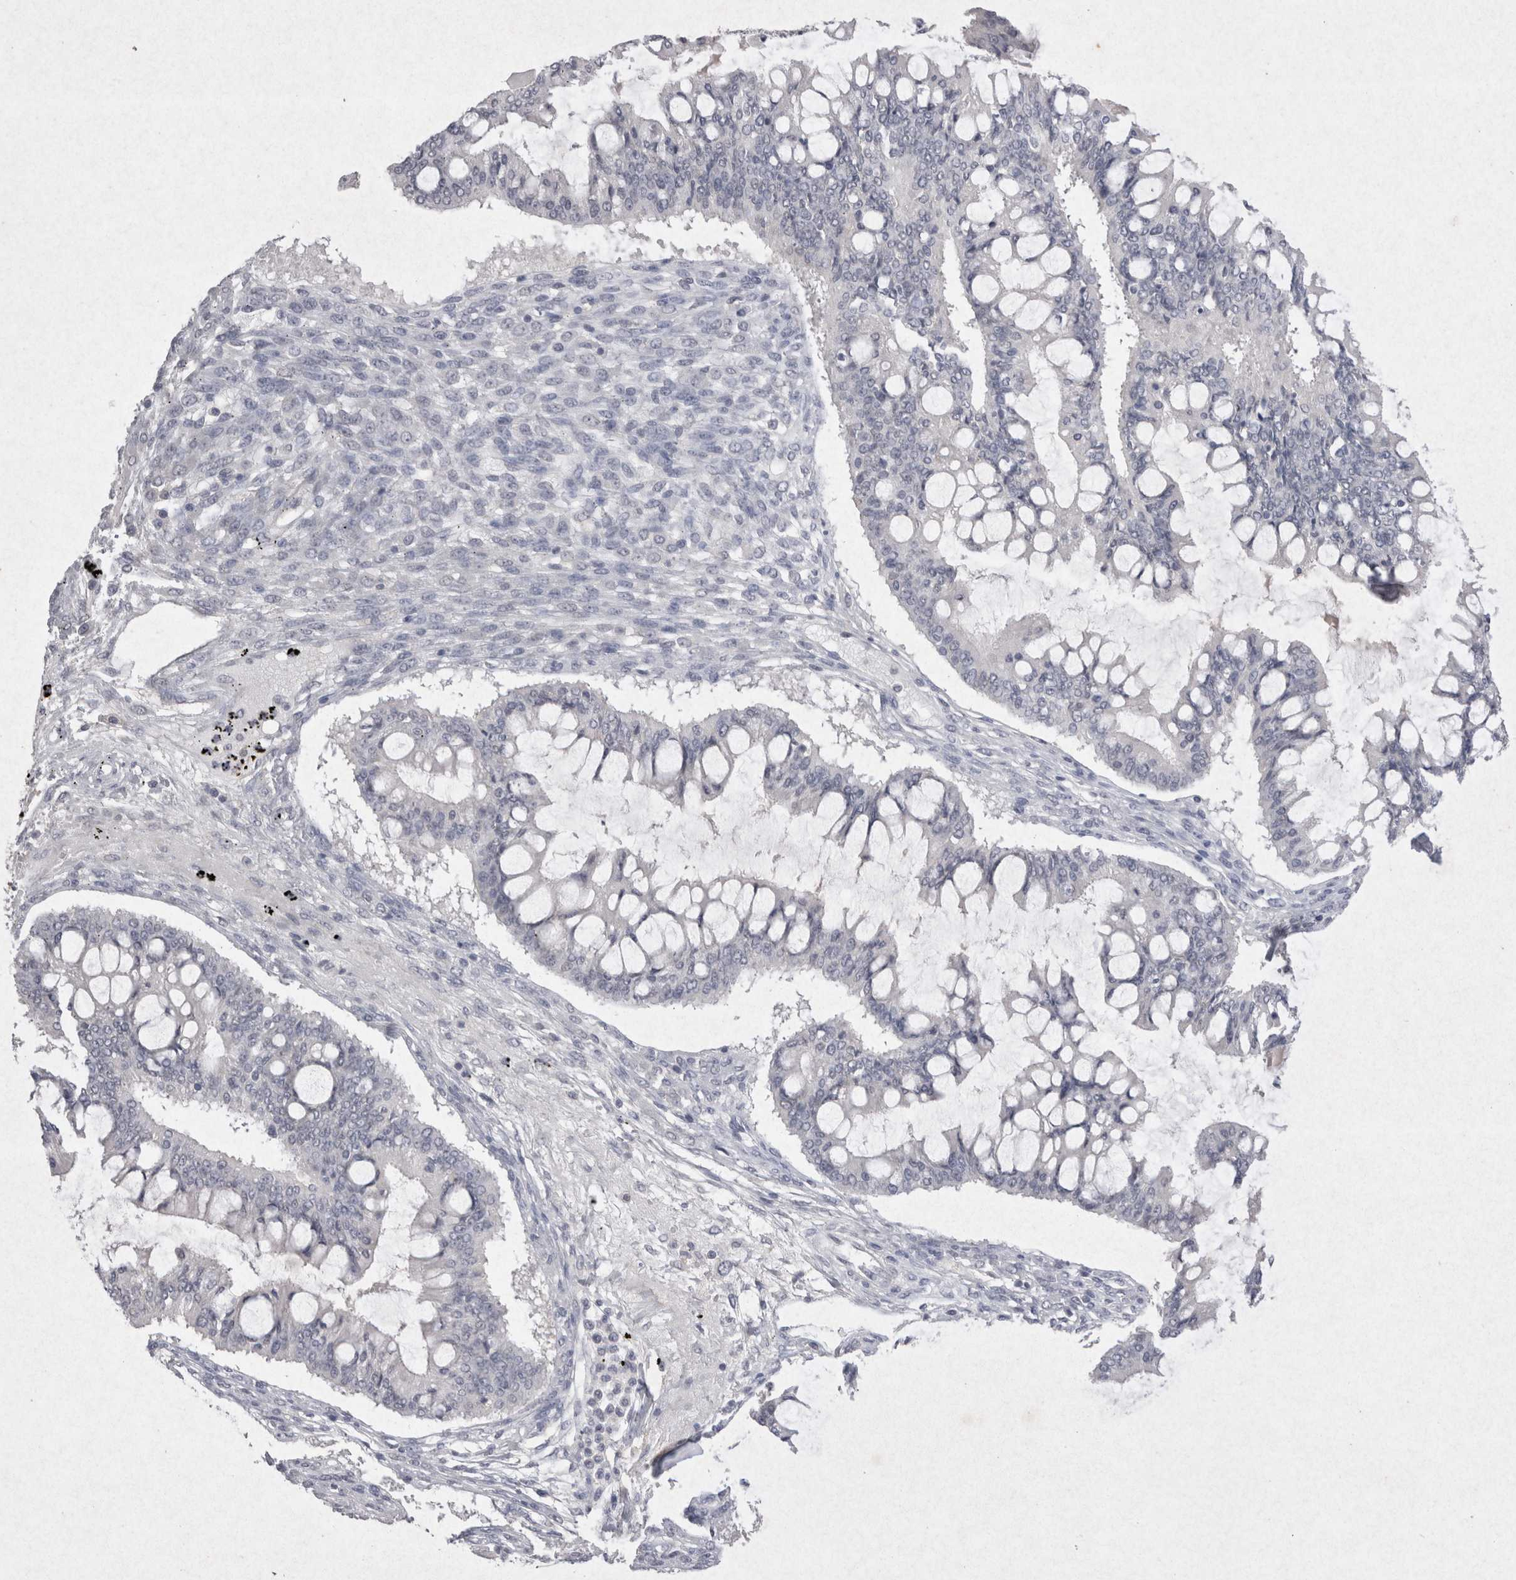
{"staining": {"intensity": "negative", "quantity": "none", "location": "none"}, "tissue": "ovarian cancer", "cell_type": "Tumor cells", "image_type": "cancer", "snomed": [{"axis": "morphology", "description": "Cystadenocarcinoma, mucinous, NOS"}, {"axis": "topography", "description": "Ovary"}], "caption": "DAB immunohistochemical staining of human ovarian cancer (mucinous cystadenocarcinoma) shows no significant positivity in tumor cells.", "gene": "LYVE1", "patient": {"sex": "female", "age": 73}}